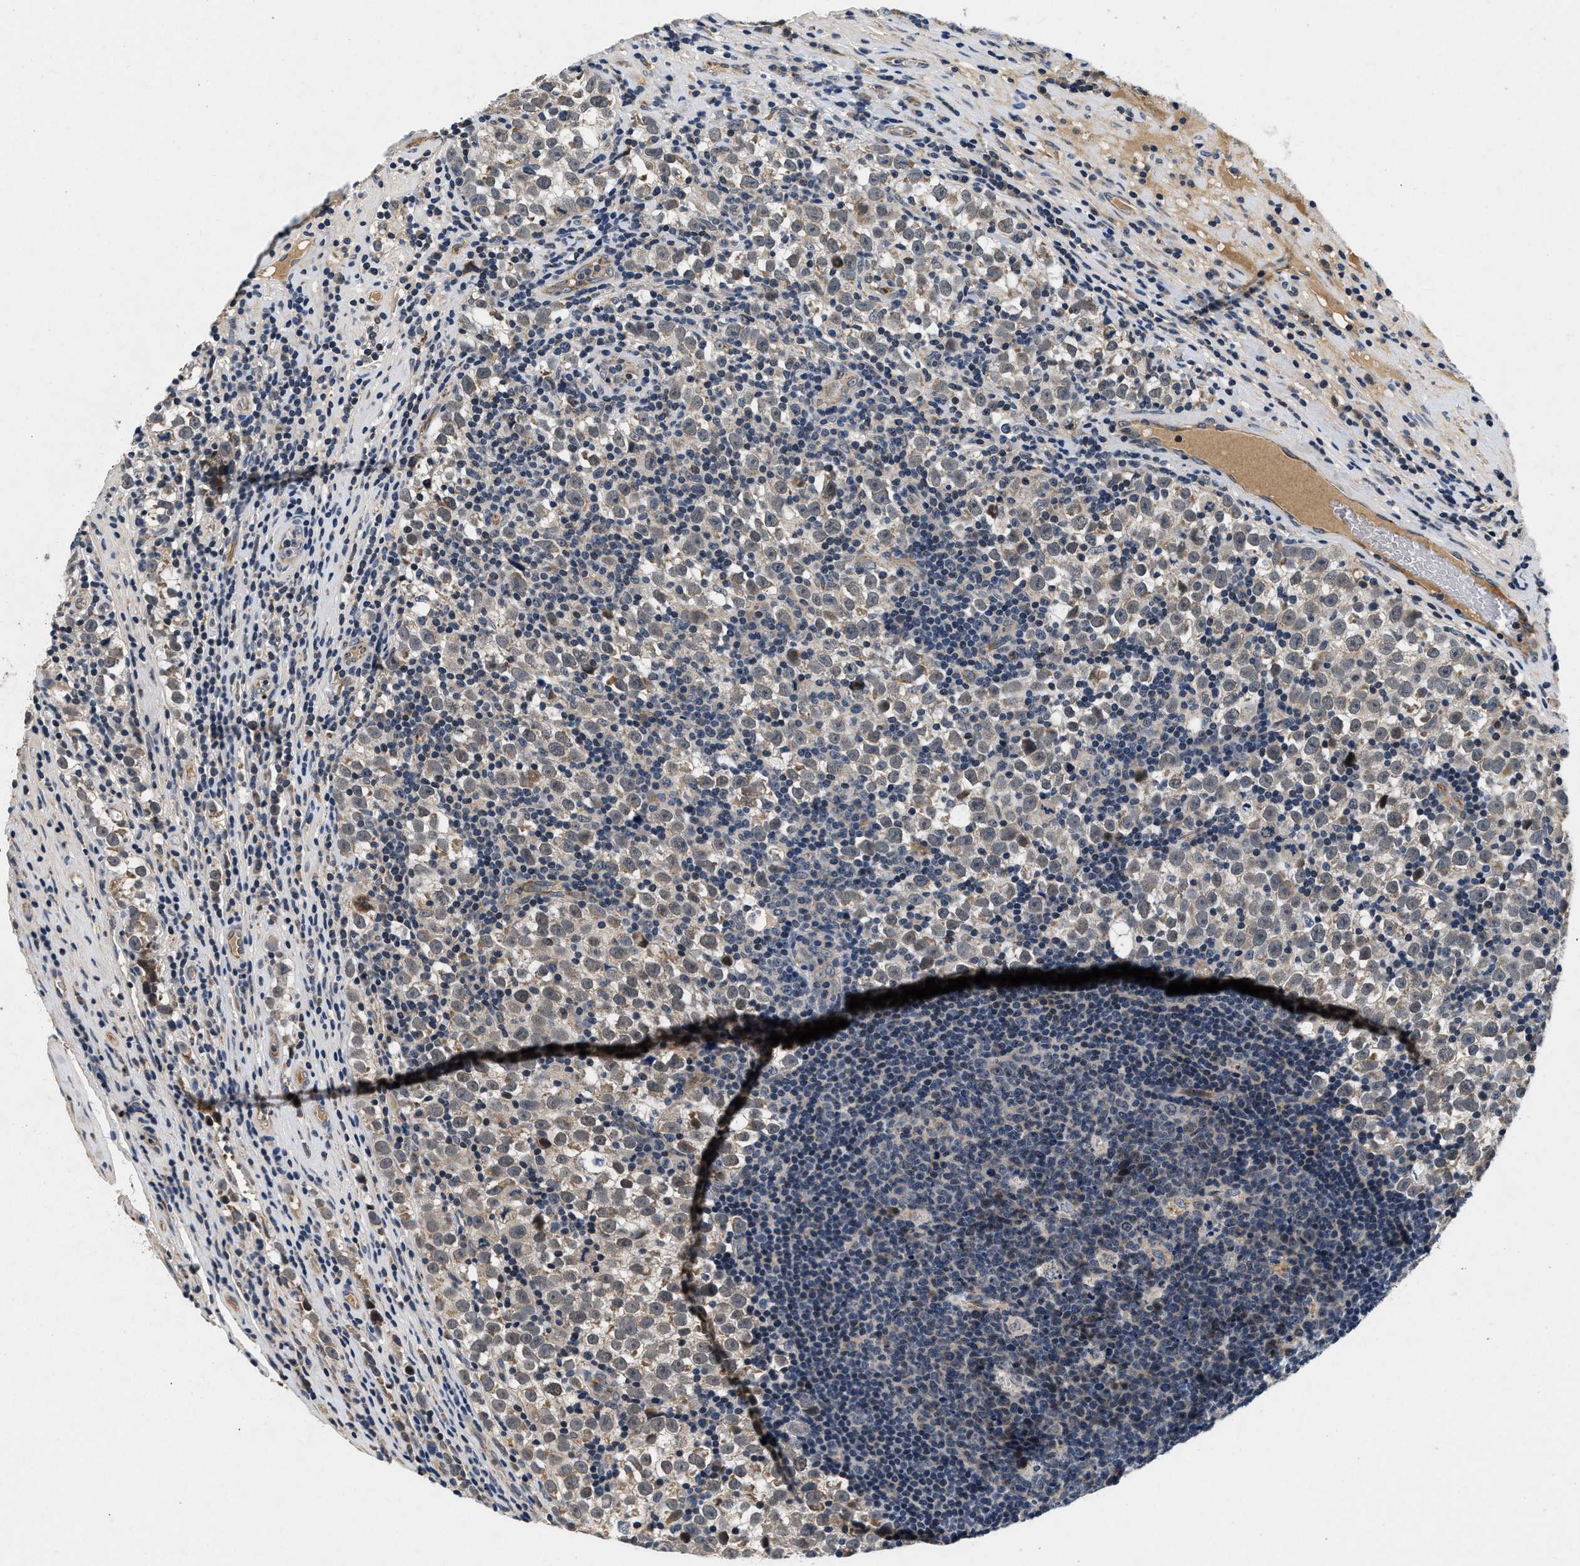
{"staining": {"intensity": "weak", "quantity": ">75%", "location": "cytoplasmic/membranous"}, "tissue": "testis cancer", "cell_type": "Tumor cells", "image_type": "cancer", "snomed": [{"axis": "morphology", "description": "Normal tissue, NOS"}, {"axis": "morphology", "description": "Seminoma, NOS"}, {"axis": "topography", "description": "Testis"}], "caption": "Testis cancer tissue reveals weak cytoplasmic/membranous positivity in approximately >75% of tumor cells", "gene": "PDP1", "patient": {"sex": "male", "age": 43}}